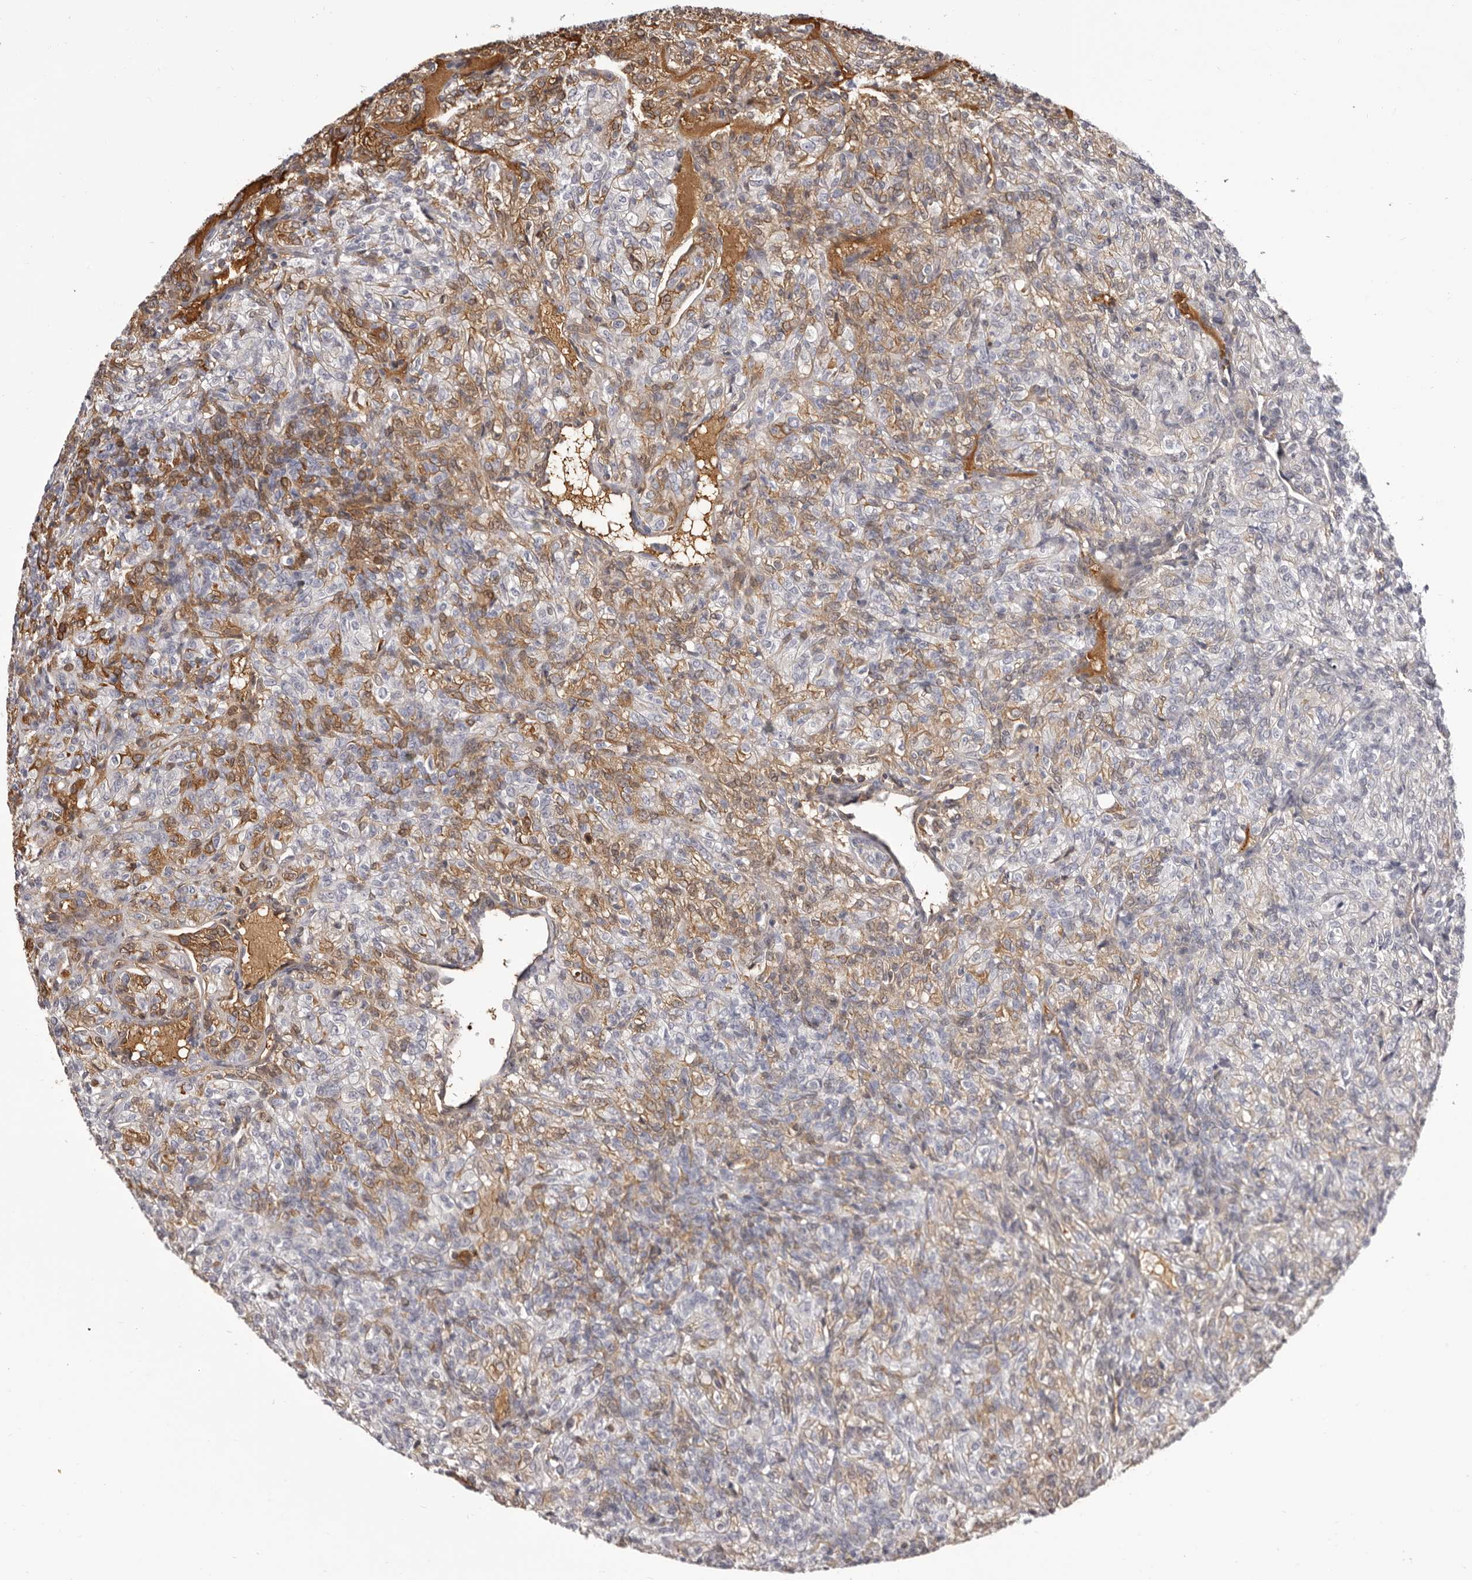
{"staining": {"intensity": "moderate", "quantity": "<25%", "location": "cytoplasmic/membranous"}, "tissue": "renal cancer", "cell_type": "Tumor cells", "image_type": "cancer", "snomed": [{"axis": "morphology", "description": "Adenocarcinoma, NOS"}, {"axis": "topography", "description": "Kidney"}], "caption": "This histopathology image exhibits adenocarcinoma (renal) stained with immunohistochemistry (IHC) to label a protein in brown. The cytoplasmic/membranous of tumor cells show moderate positivity for the protein. Nuclei are counter-stained blue.", "gene": "OTUD3", "patient": {"sex": "male", "age": 77}}